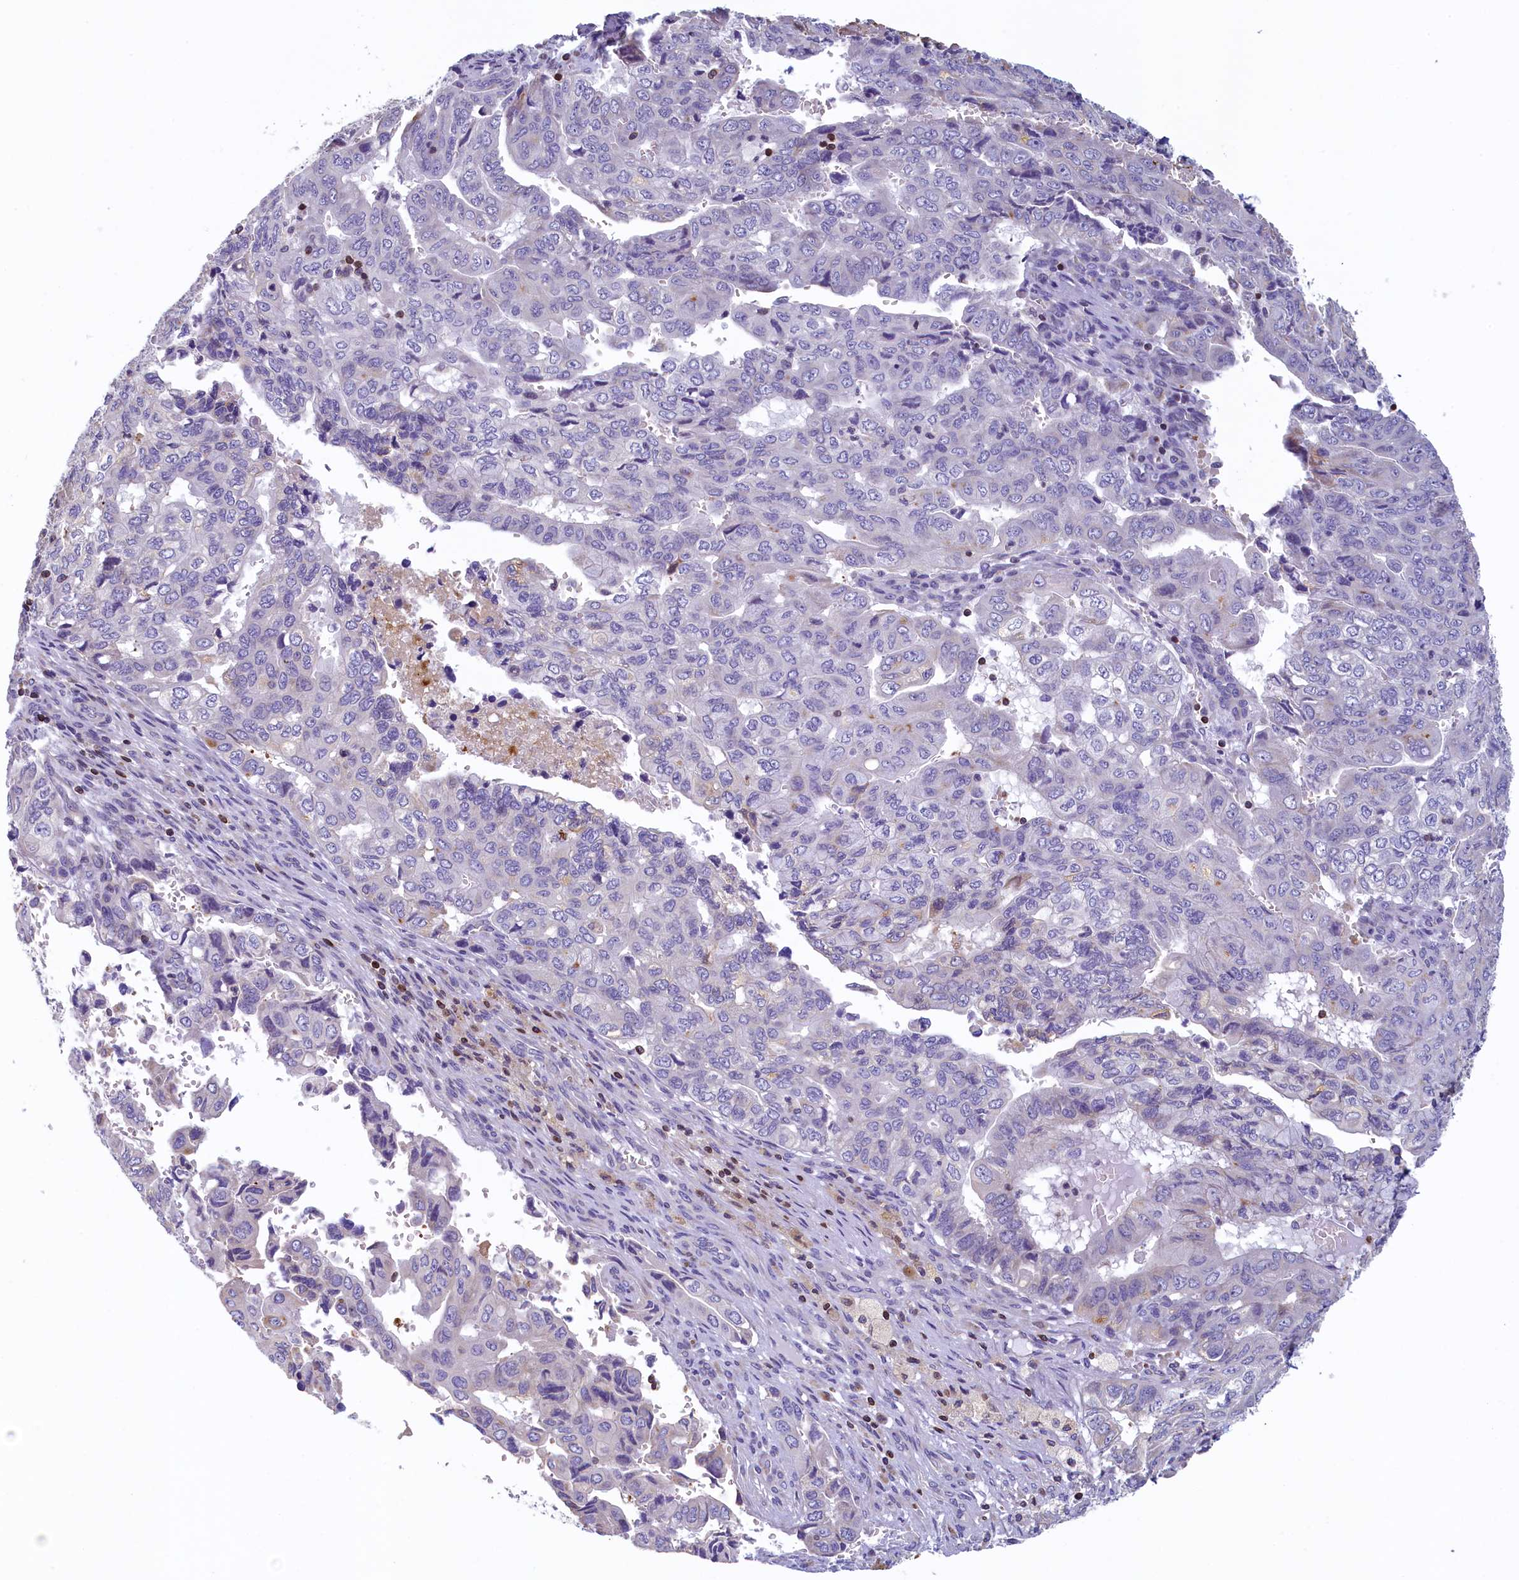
{"staining": {"intensity": "weak", "quantity": "<25%", "location": "cytoplasmic/membranous"}, "tissue": "pancreatic cancer", "cell_type": "Tumor cells", "image_type": "cancer", "snomed": [{"axis": "morphology", "description": "Adenocarcinoma, NOS"}, {"axis": "topography", "description": "Pancreas"}], "caption": "A histopathology image of pancreatic cancer (adenocarcinoma) stained for a protein demonstrates no brown staining in tumor cells. Brightfield microscopy of immunohistochemistry (IHC) stained with DAB (3,3'-diaminobenzidine) (brown) and hematoxylin (blue), captured at high magnification.", "gene": "TRAF3IP3", "patient": {"sex": "male", "age": 51}}